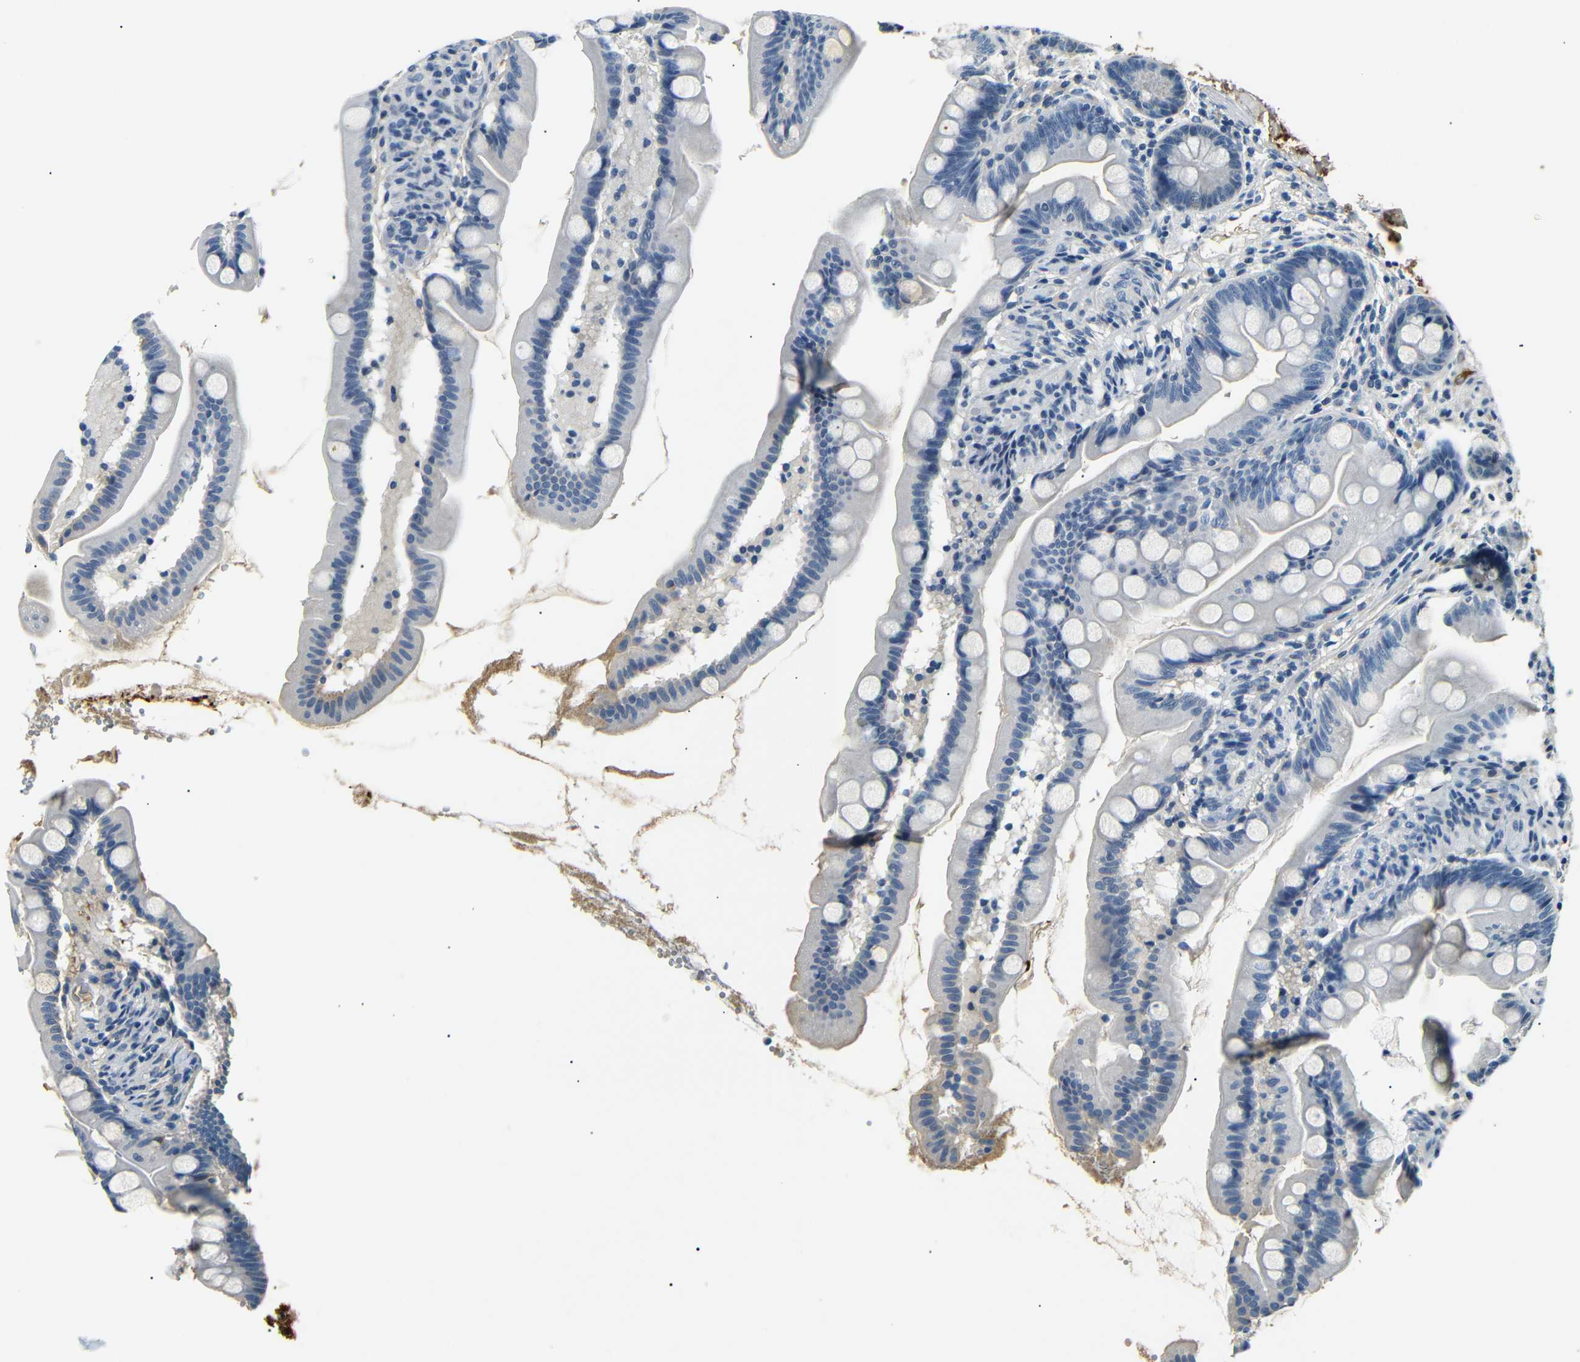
{"staining": {"intensity": "negative", "quantity": "none", "location": "none"}, "tissue": "small intestine", "cell_type": "Glandular cells", "image_type": "normal", "snomed": [{"axis": "morphology", "description": "Normal tissue, NOS"}, {"axis": "topography", "description": "Small intestine"}], "caption": "This is an immunohistochemistry (IHC) histopathology image of normal human small intestine. There is no staining in glandular cells.", "gene": "LHCGR", "patient": {"sex": "female", "age": 56}}